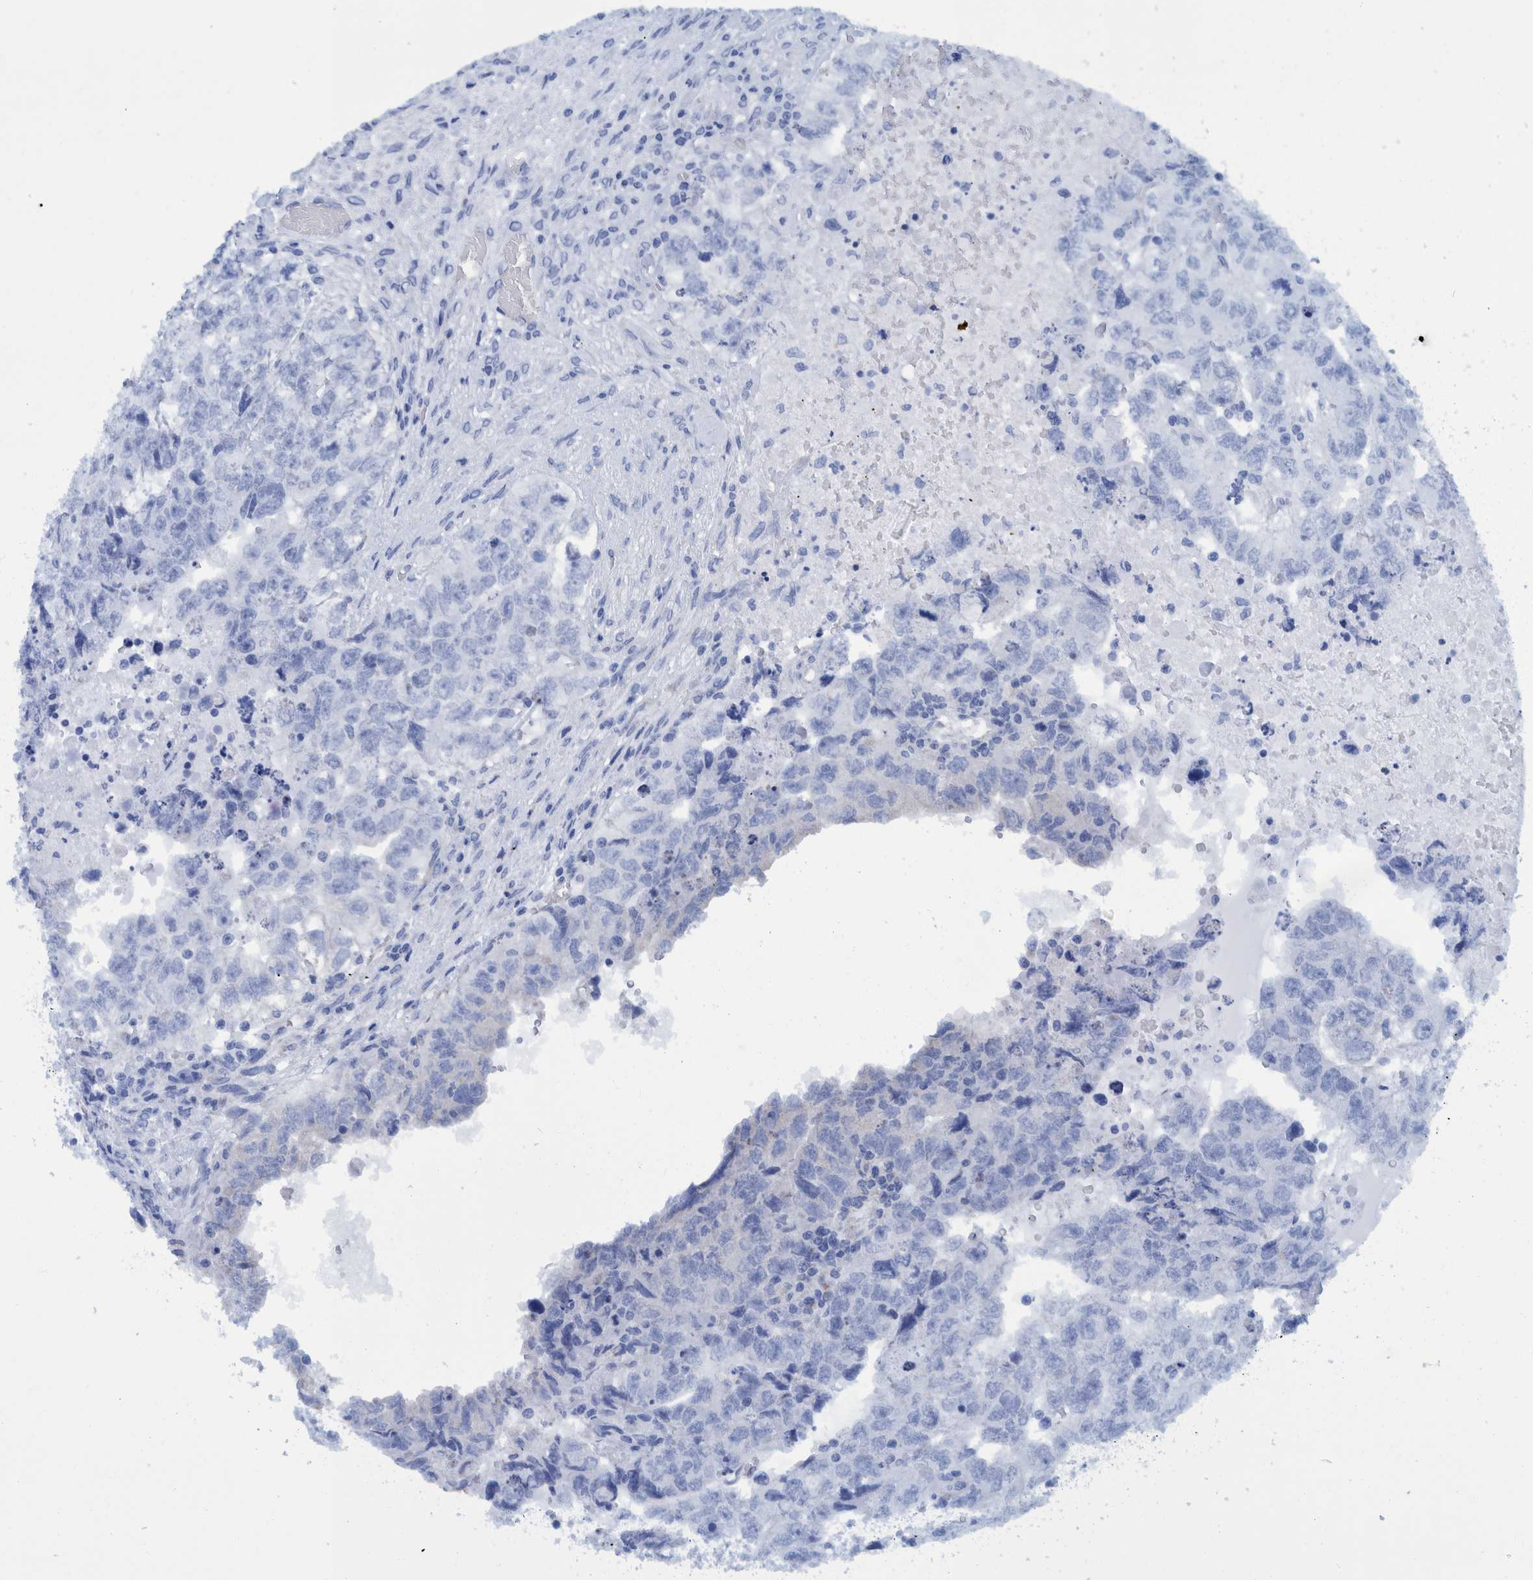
{"staining": {"intensity": "negative", "quantity": "none", "location": "none"}, "tissue": "testis cancer", "cell_type": "Tumor cells", "image_type": "cancer", "snomed": [{"axis": "morphology", "description": "Carcinoma, Embryonal, NOS"}, {"axis": "topography", "description": "Testis"}], "caption": "An immunohistochemistry (IHC) micrograph of embryonal carcinoma (testis) is shown. There is no staining in tumor cells of embryonal carcinoma (testis).", "gene": "BZW2", "patient": {"sex": "male", "age": 36}}